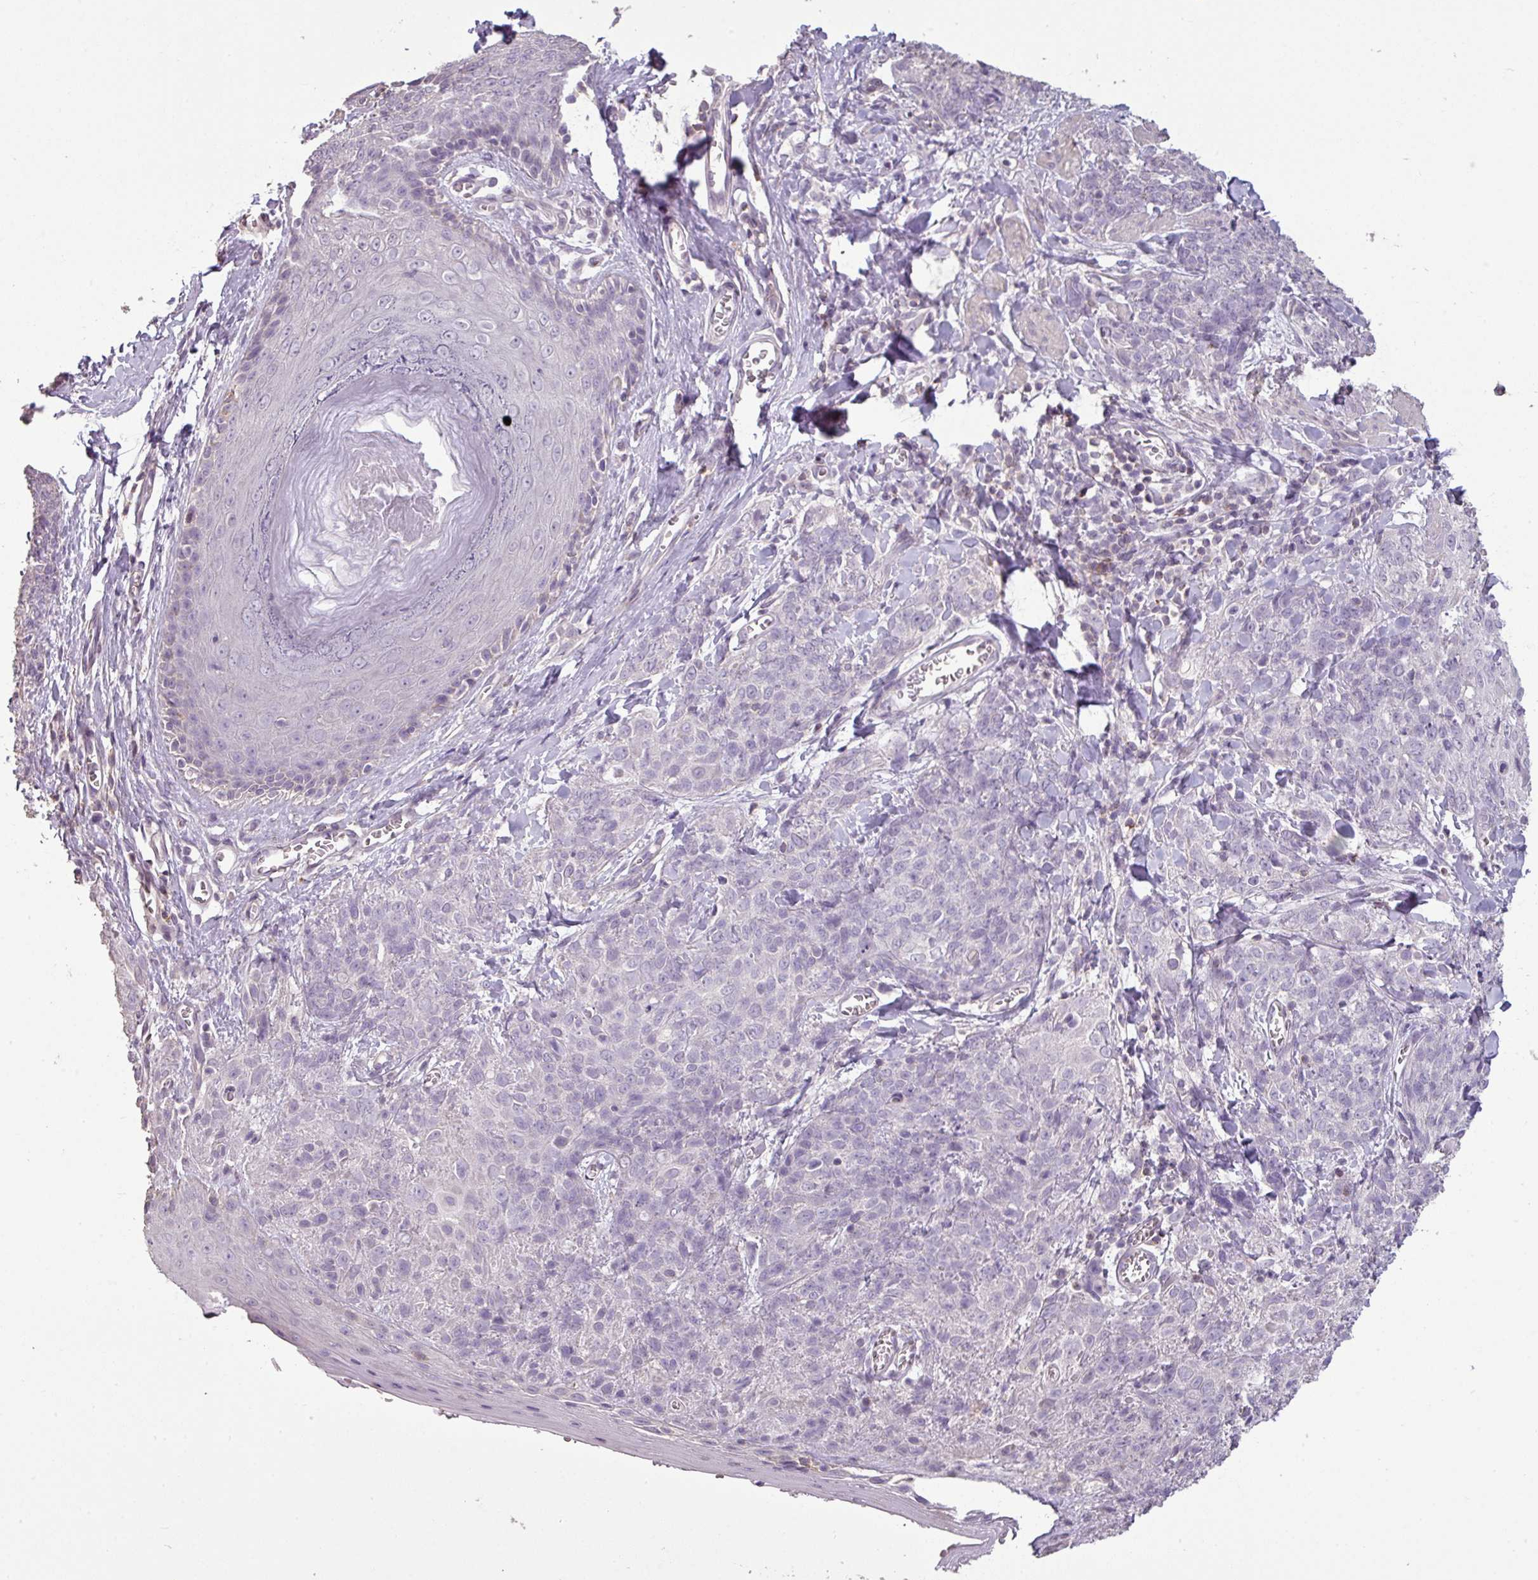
{"staining": {"intensity": "negative", "quantity": "none", "location": "none"}, "tissue": "skin cancer", "cell_type": "Tumor cells", "image_type": "cancer", "snomed": [{"axis": "morphology", "description": "Squamous cell carcinoma, NOS"}, {"axis": "topography", "description": "Skin"}, {"axis": "topography", "description": "Vulva"}], "caption": "Immunohistochemistry (IHC) of skin cancer (squamous cell carcinoma) displays no positivity in tumor cells.", "gene": "LY9", "patient": {"sex": "female", "age": 85}}